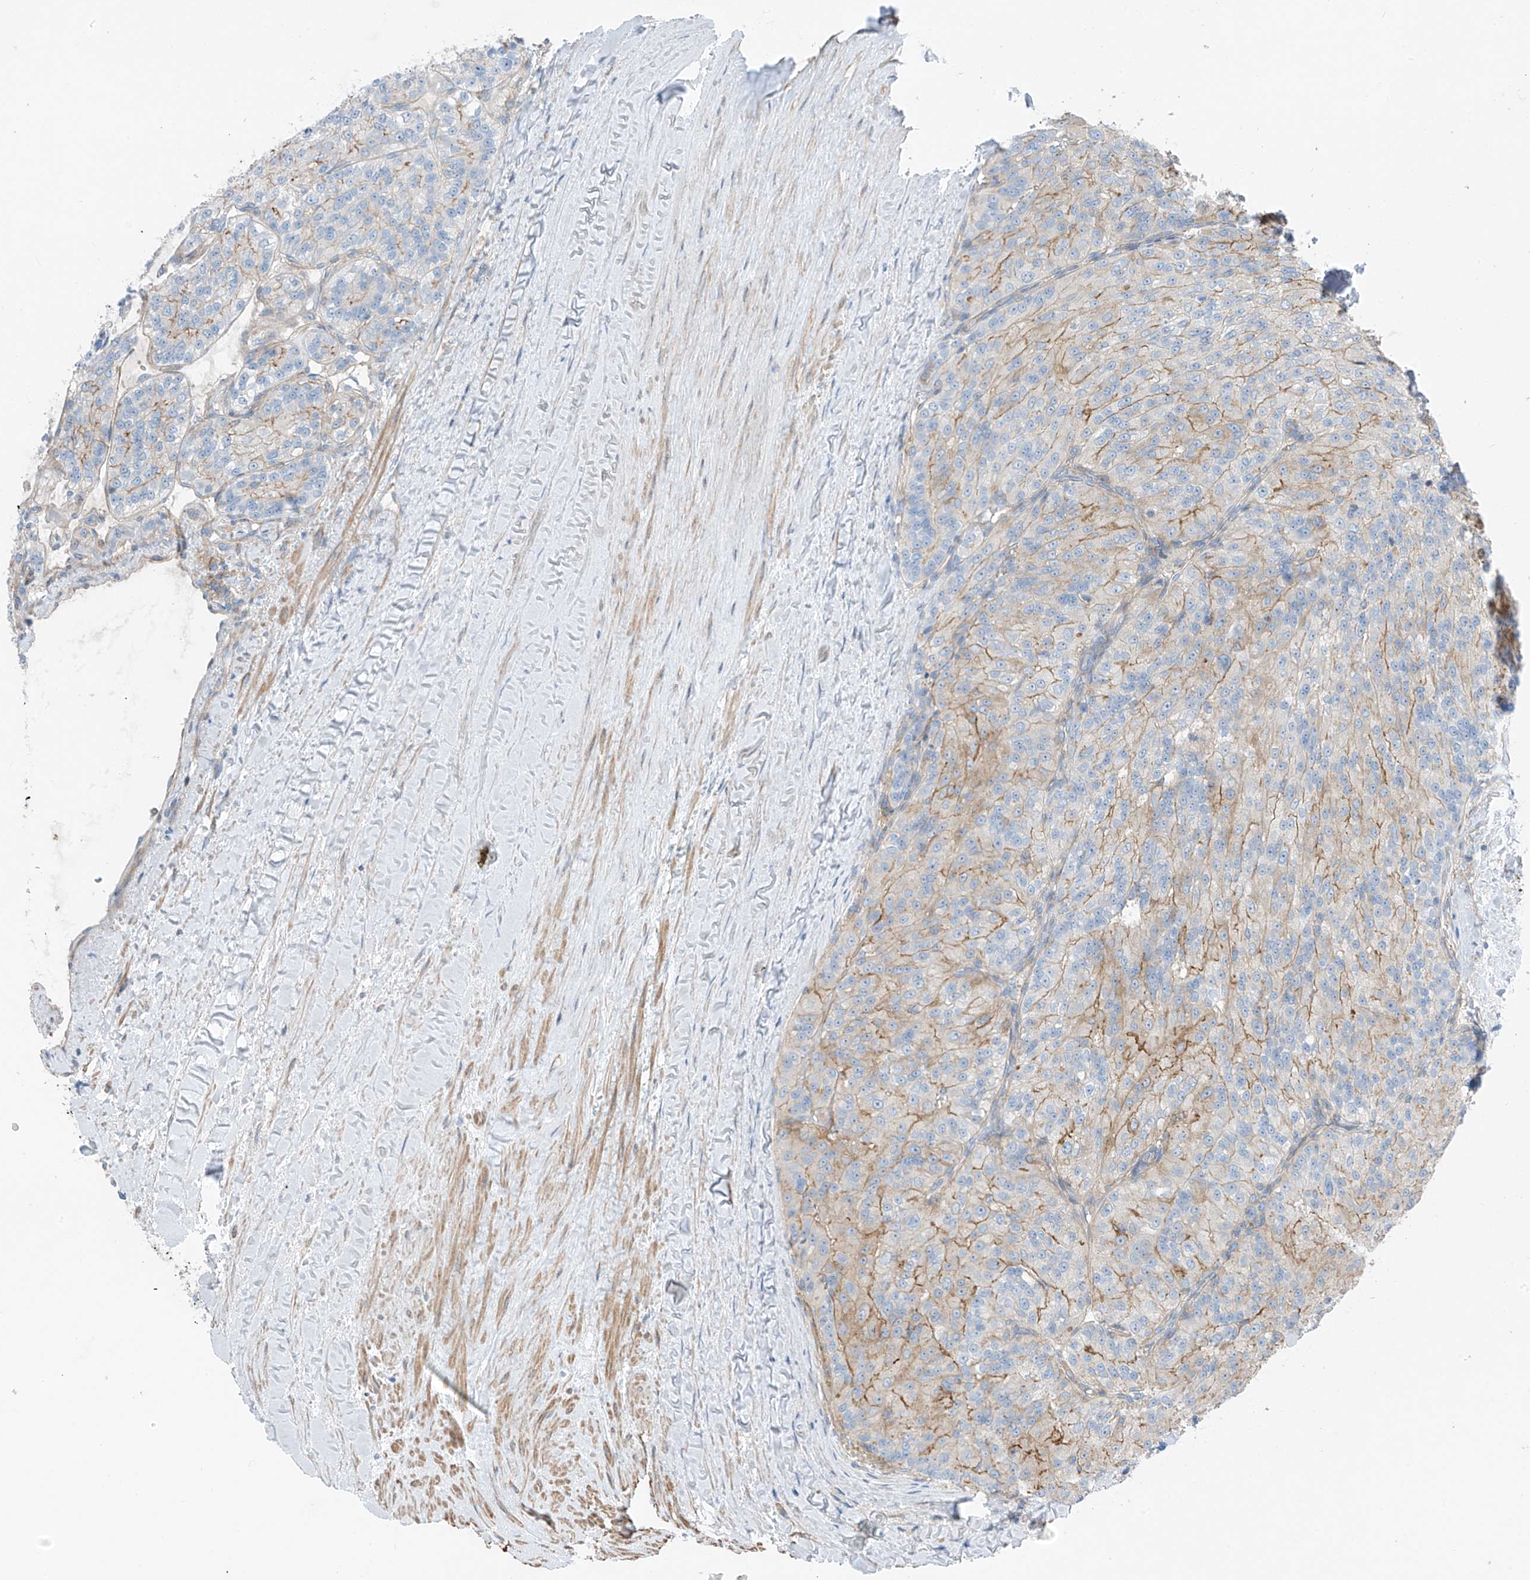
{"staining": {"intensity": "moderate", "quantity": "<25%", "location": "cytoplasmic/membranous"}, "tissue": "renal cancer", "cell_type": "Tumor cells", "image_type": "cancer", "snomed": [{"axis": "morphology", "description": "Adenocarcinoma, NOS"}, {"axis": "topography", "description": "Kidney"}], "caption": "Renal adenocarcinoma tissue reveals moderate cytoplasmic/membranous positivity in approximately <25% of tumor cells, visualized by immunohistochemistry. The protein of interest is shown in brown color, while the nuclei are stained blue.", "gene": "SLC1A5", "patient": {"sex": "female", "age": 63}}